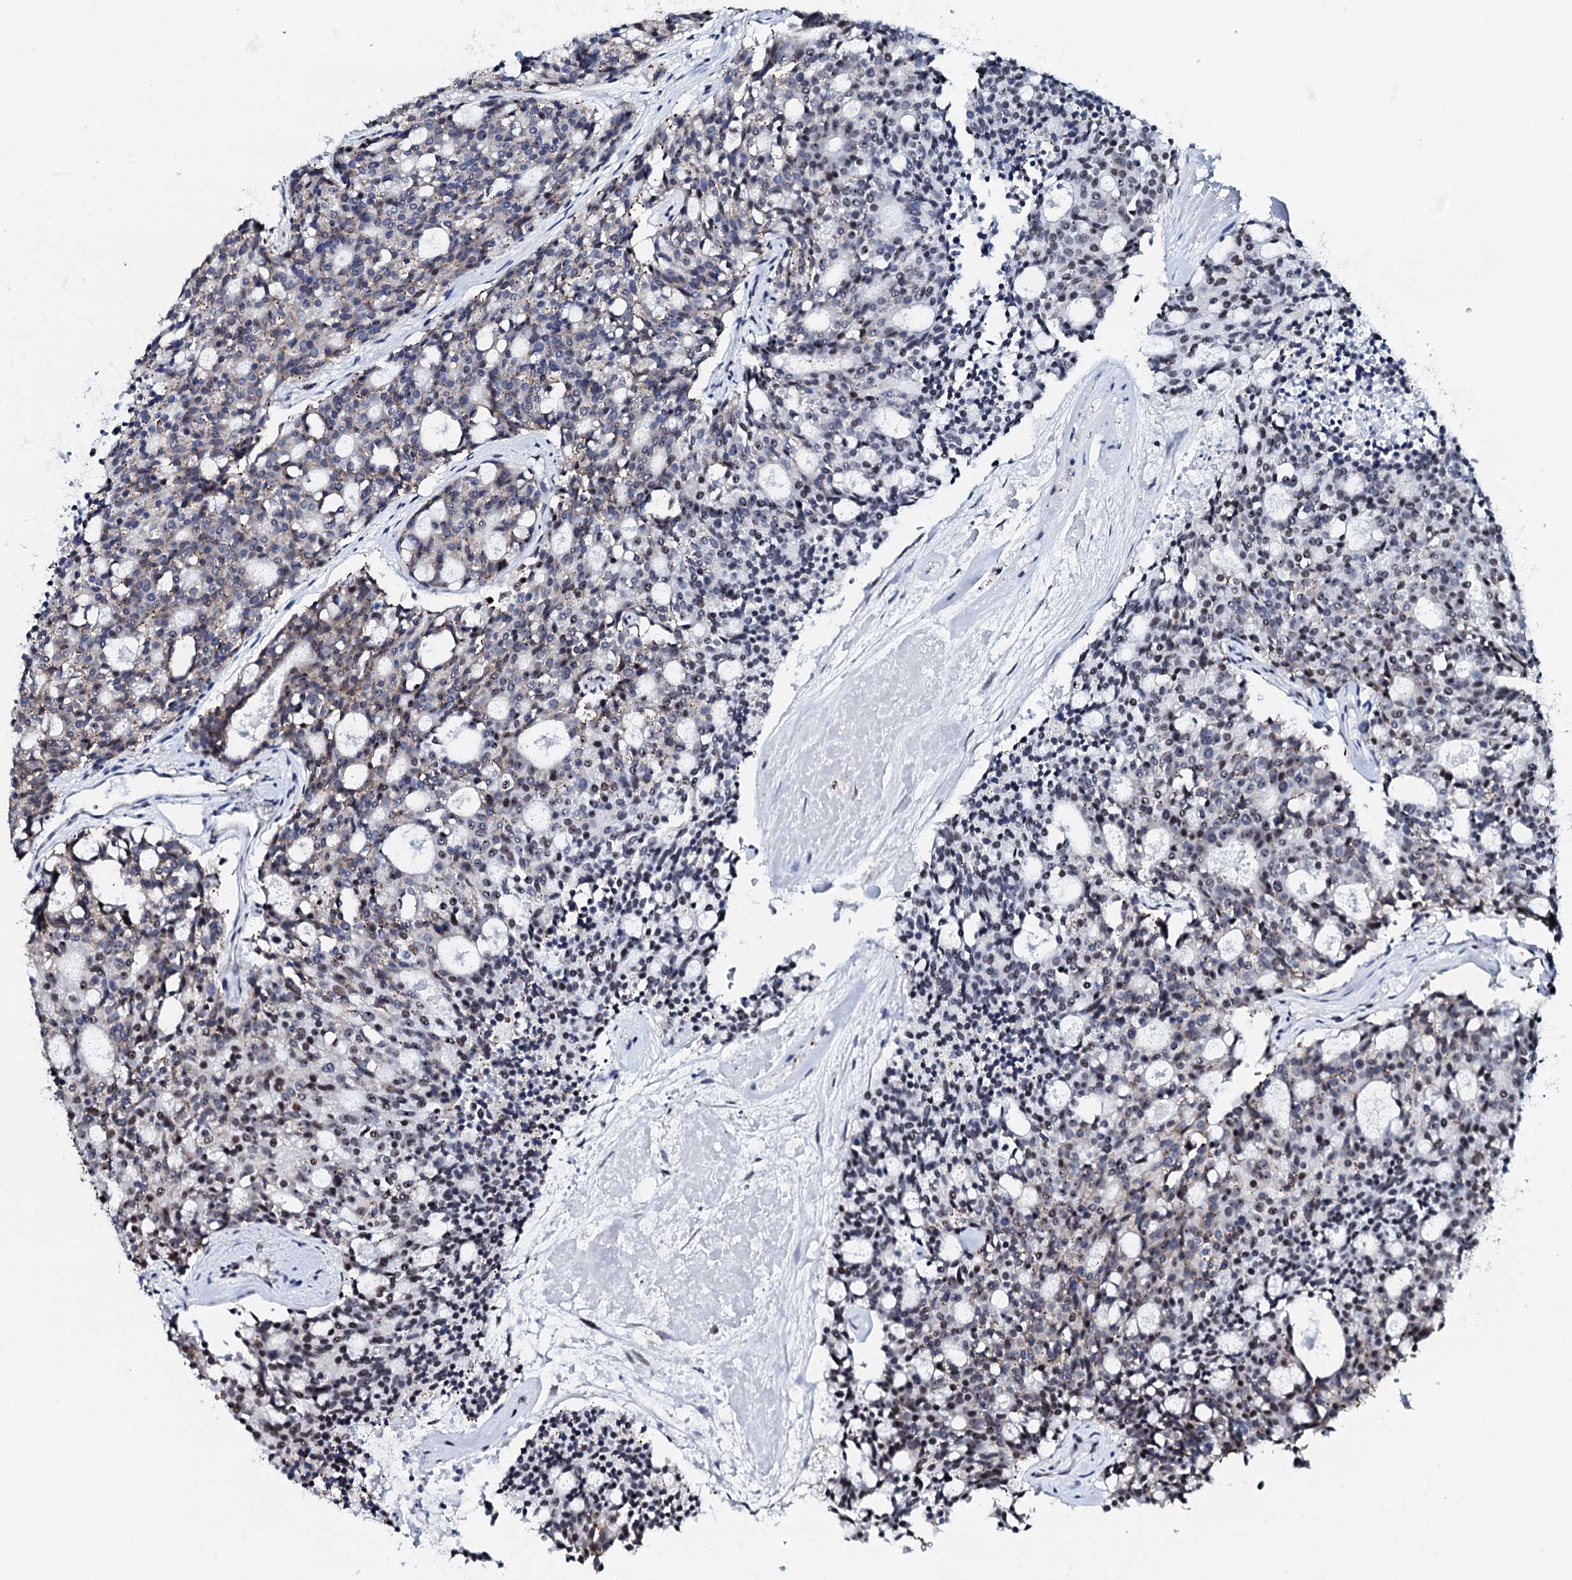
{"staining": {"intensity": "weak", "quantity": "25%-75%", "location": "nuclear"}, "tissue": "carcinoid", "cell_type": "Tumor cells", "image_type": "cancer", "snomed": [{"axis": "morphology", "description": "Carcinoid, malignant, NOS"}, {"axis": "topography", "description": "Pancreas"}], "caption": "Carcinoid stained for a protein (brown) demonstrates weak nuclear positive staining in about 25%-75% of tumor cells.", "gene": "NKAPD1", "patient": {"sex": "female", "age": 54}}